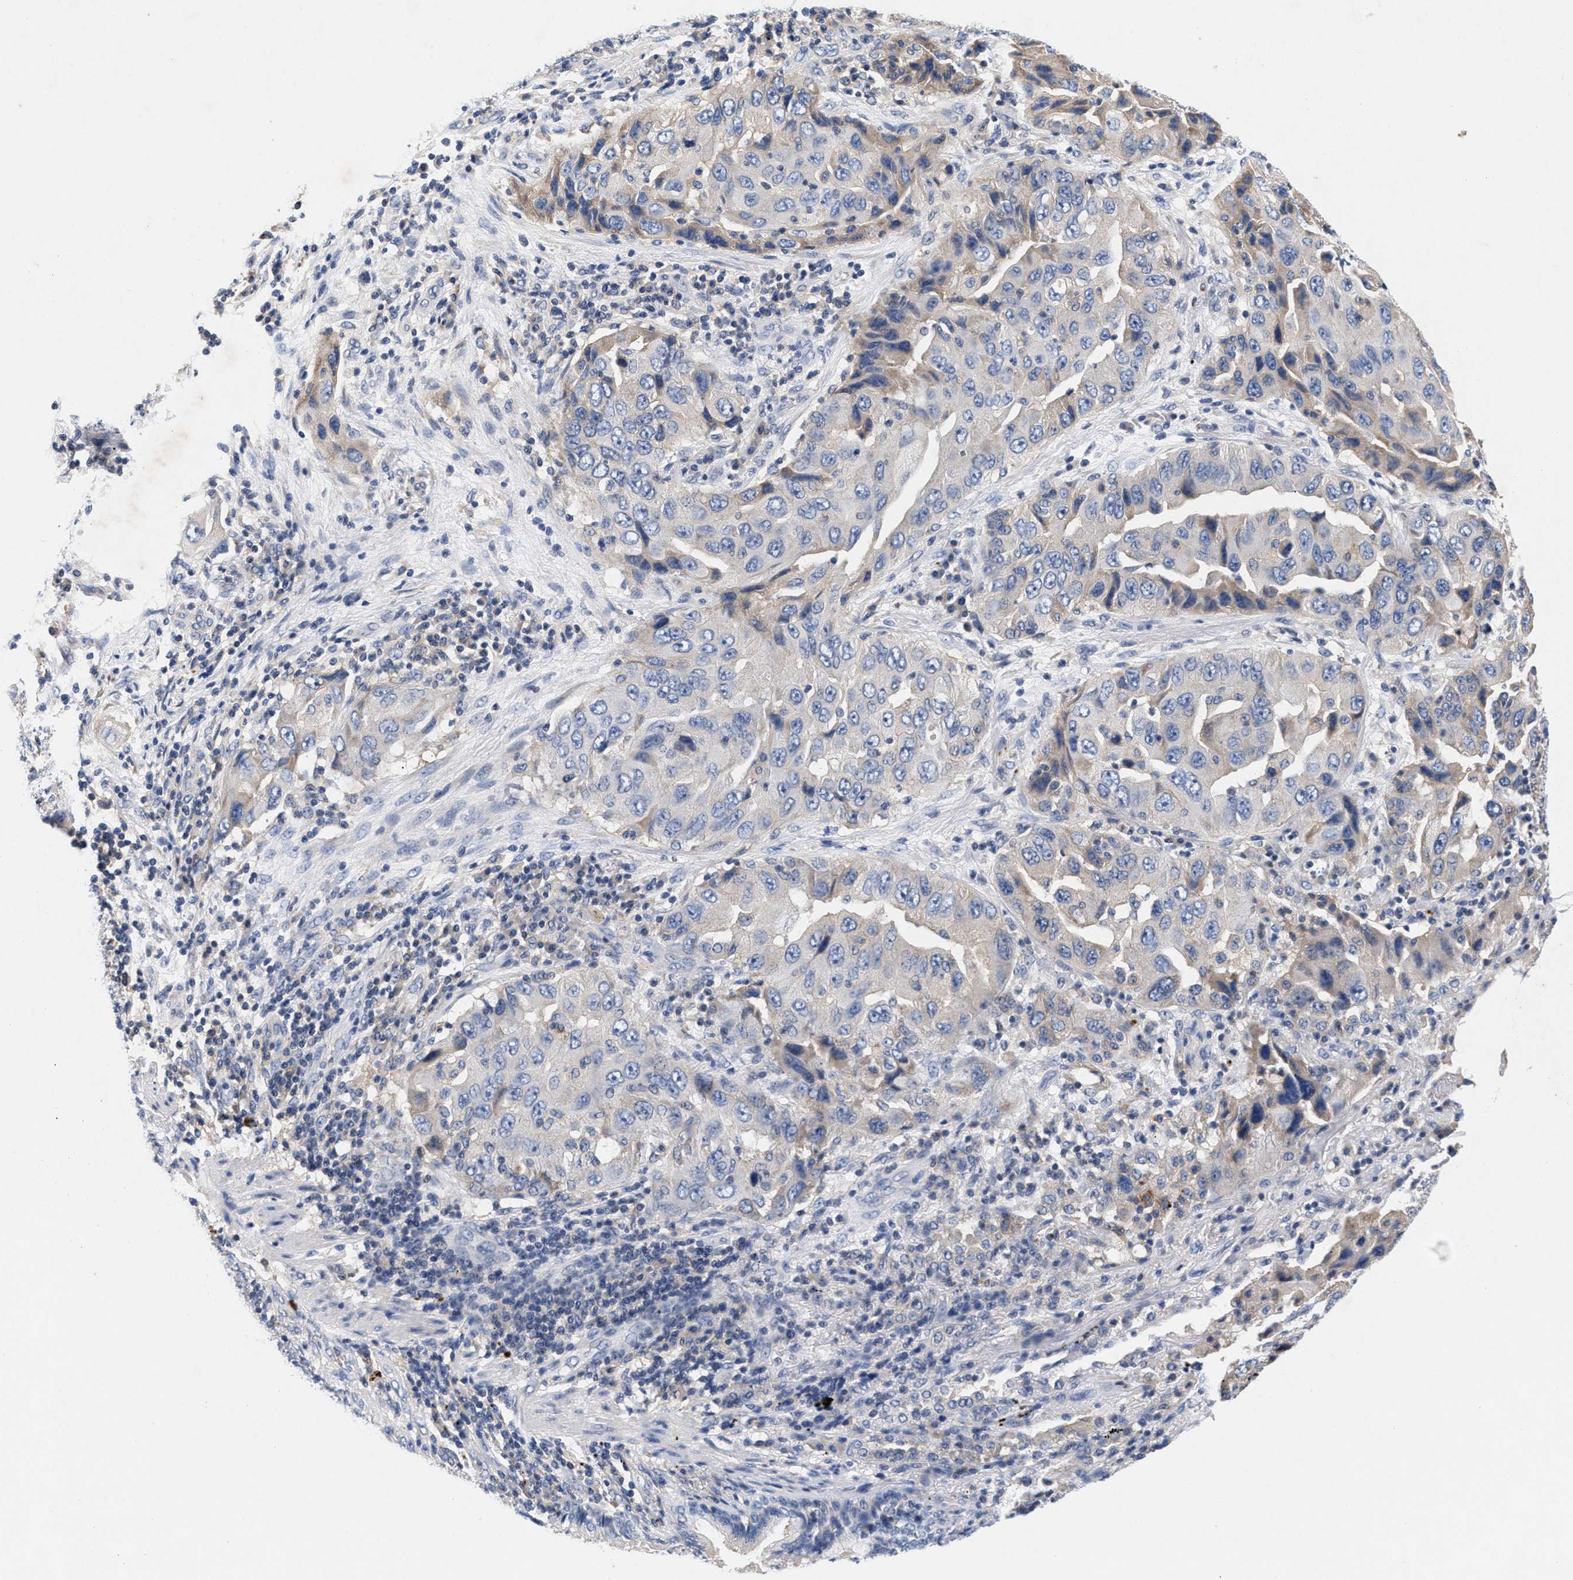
{"staining": {"intensity": "weak", "quantity": "<25%", "location": "cytoplasmic/membranous"}, "tissue": "lung cancer", "cell_type": "Tumor cells", "image_type": "cancer", "snomed": [{"axis": "morphology", "description": "Adenocarcinoma, NOS"}, {"axis": "topography", "description": "Lung"}], "caption": "Immunohistochemical staining of human adenocarcinoma (lung) displays no significant positivity in tumor cells.", "gene": "GNAI3", "patient": {"sex": "female", "age": 65}}